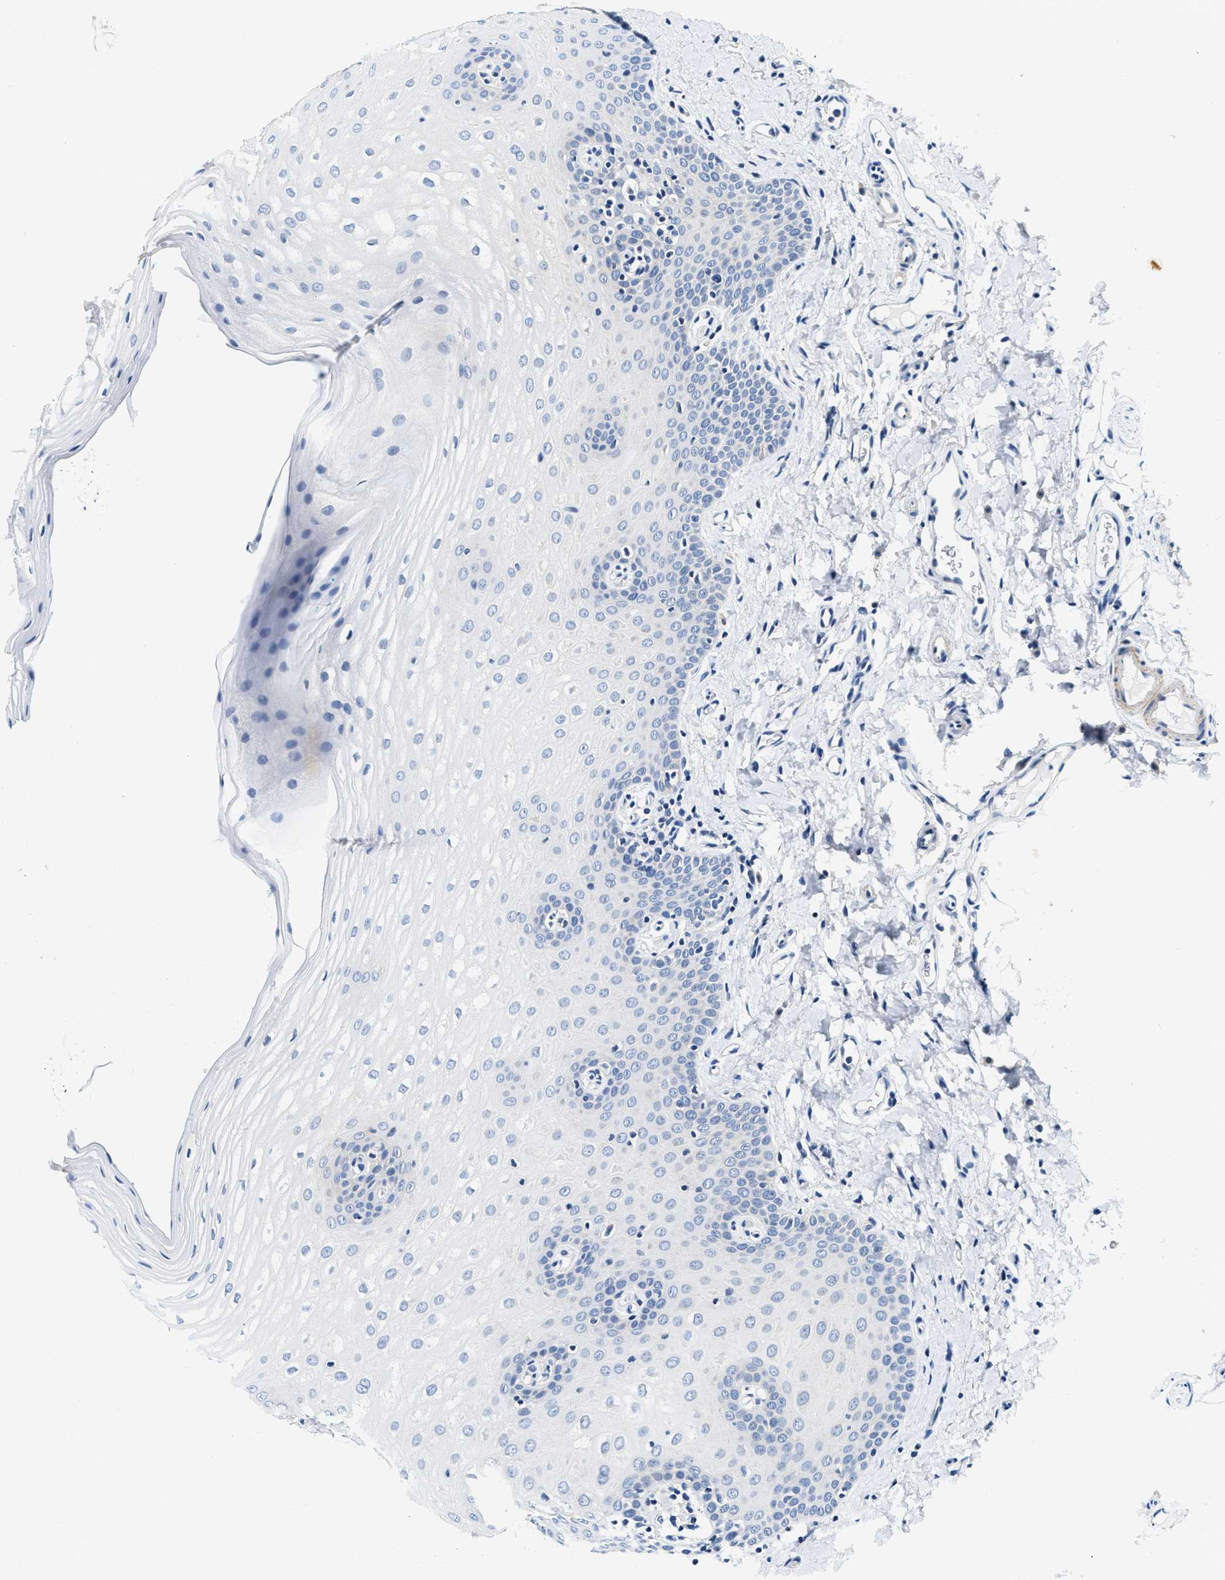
{"staining": {"intensity": "negative", "quantity": "none", "location": "none"}, "tissue": "oral mucosa", "cell_type": "Squamous epithelial cells", "image_type": "normal", "snomed": [{"axis": "morphology", "description": "Normal tissue, NOS"}, {"axis": "topography", "description": "Skin"}, {"axis": "topography", "description": "Oral tissue"}], "caption": "Immunohistochemistry image of normal oral mucosa: human oral mucosa stained with DAB shows no significant protein staining in squamous epithelial cells.", "gene": "EIF2AK2", "patient": {"sex": "male", "age": 84}}